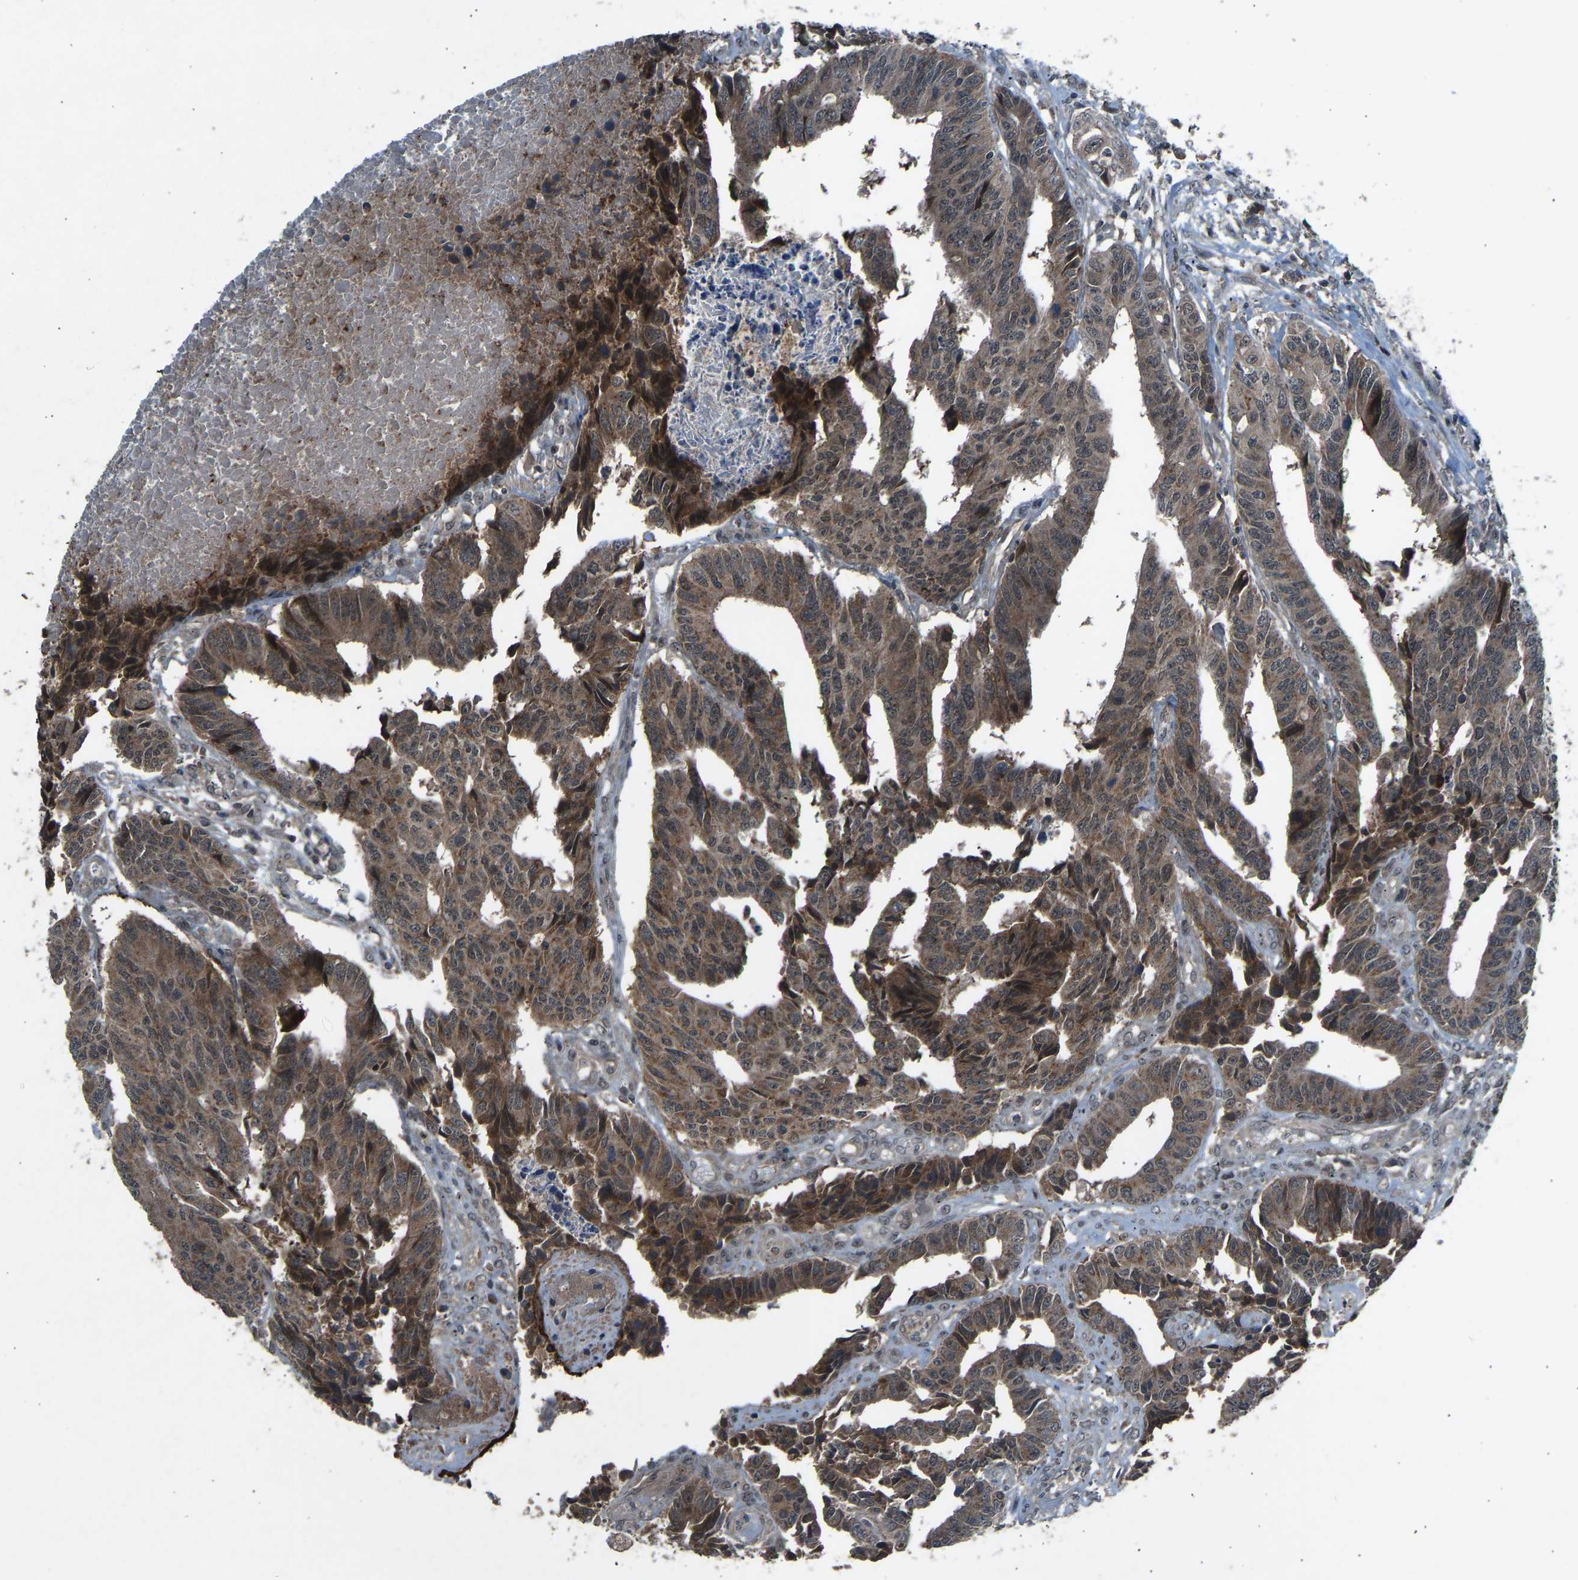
{"staining": {"intensity": "moderate", "quantity": ">75%", "location": "cytoplasmic/membranous"}, "tissue": "colorectal cancer", "cell_type": "Tumor cells", "image_type": "cancer", "snomed": [{"axis": "morphology", "description": "Adenocarcinoma, NOS"}, {"axis": "topography", "description": "Rectum"}], "caption": "A micrograph of human adenocarcinoma (colorectal) stained for a protein demonstrates moderate cytoplasmic/membranous brown staining in tumor cells. (DAB = brown stain, brightfield microscopy at high magnification).", "gene": "SLC43A1", "patient": {"sex": "male", "age": 84}}